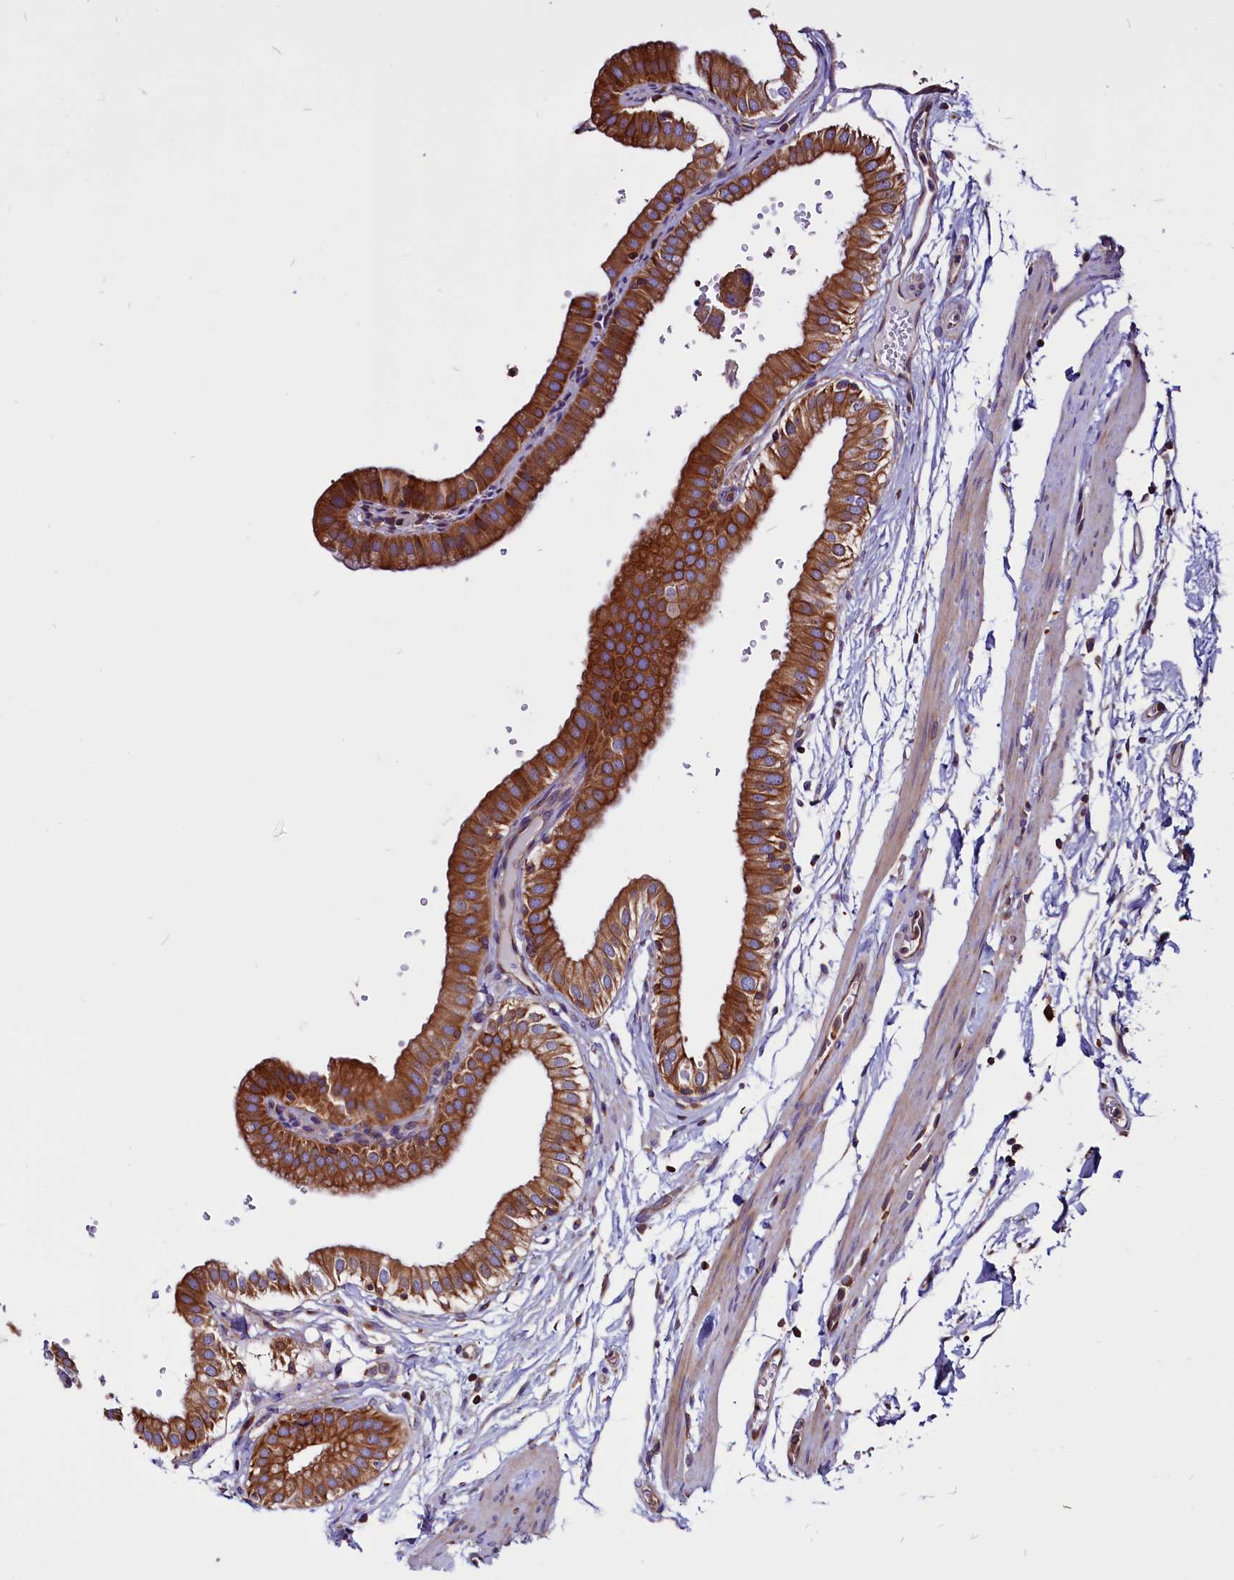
{"staining": {"intensity": "strong", "quantity": ">75%", "location": "cytoplasmic/membranous"}, "tissue": "gallbladder", "cell_type": "Glandular cells", "image_type": "normal", "snomed": [{"axis": "morphology", "description": "Normal tissue, NOS"}, {"axis": "topography", "description": "Gallbladder"}], "caption": "DAB (3,3'-diaminobenzidine) immunohistochemical staining of benign human gallbladder reveals strong cytoplasmic/membranous protein expression in about >75% of glandular cells. (Brightfield microscopy of DAB IHC at high magnification).", "gene": "EIF3G", "patient": {"sex": "female", "age": 61}}